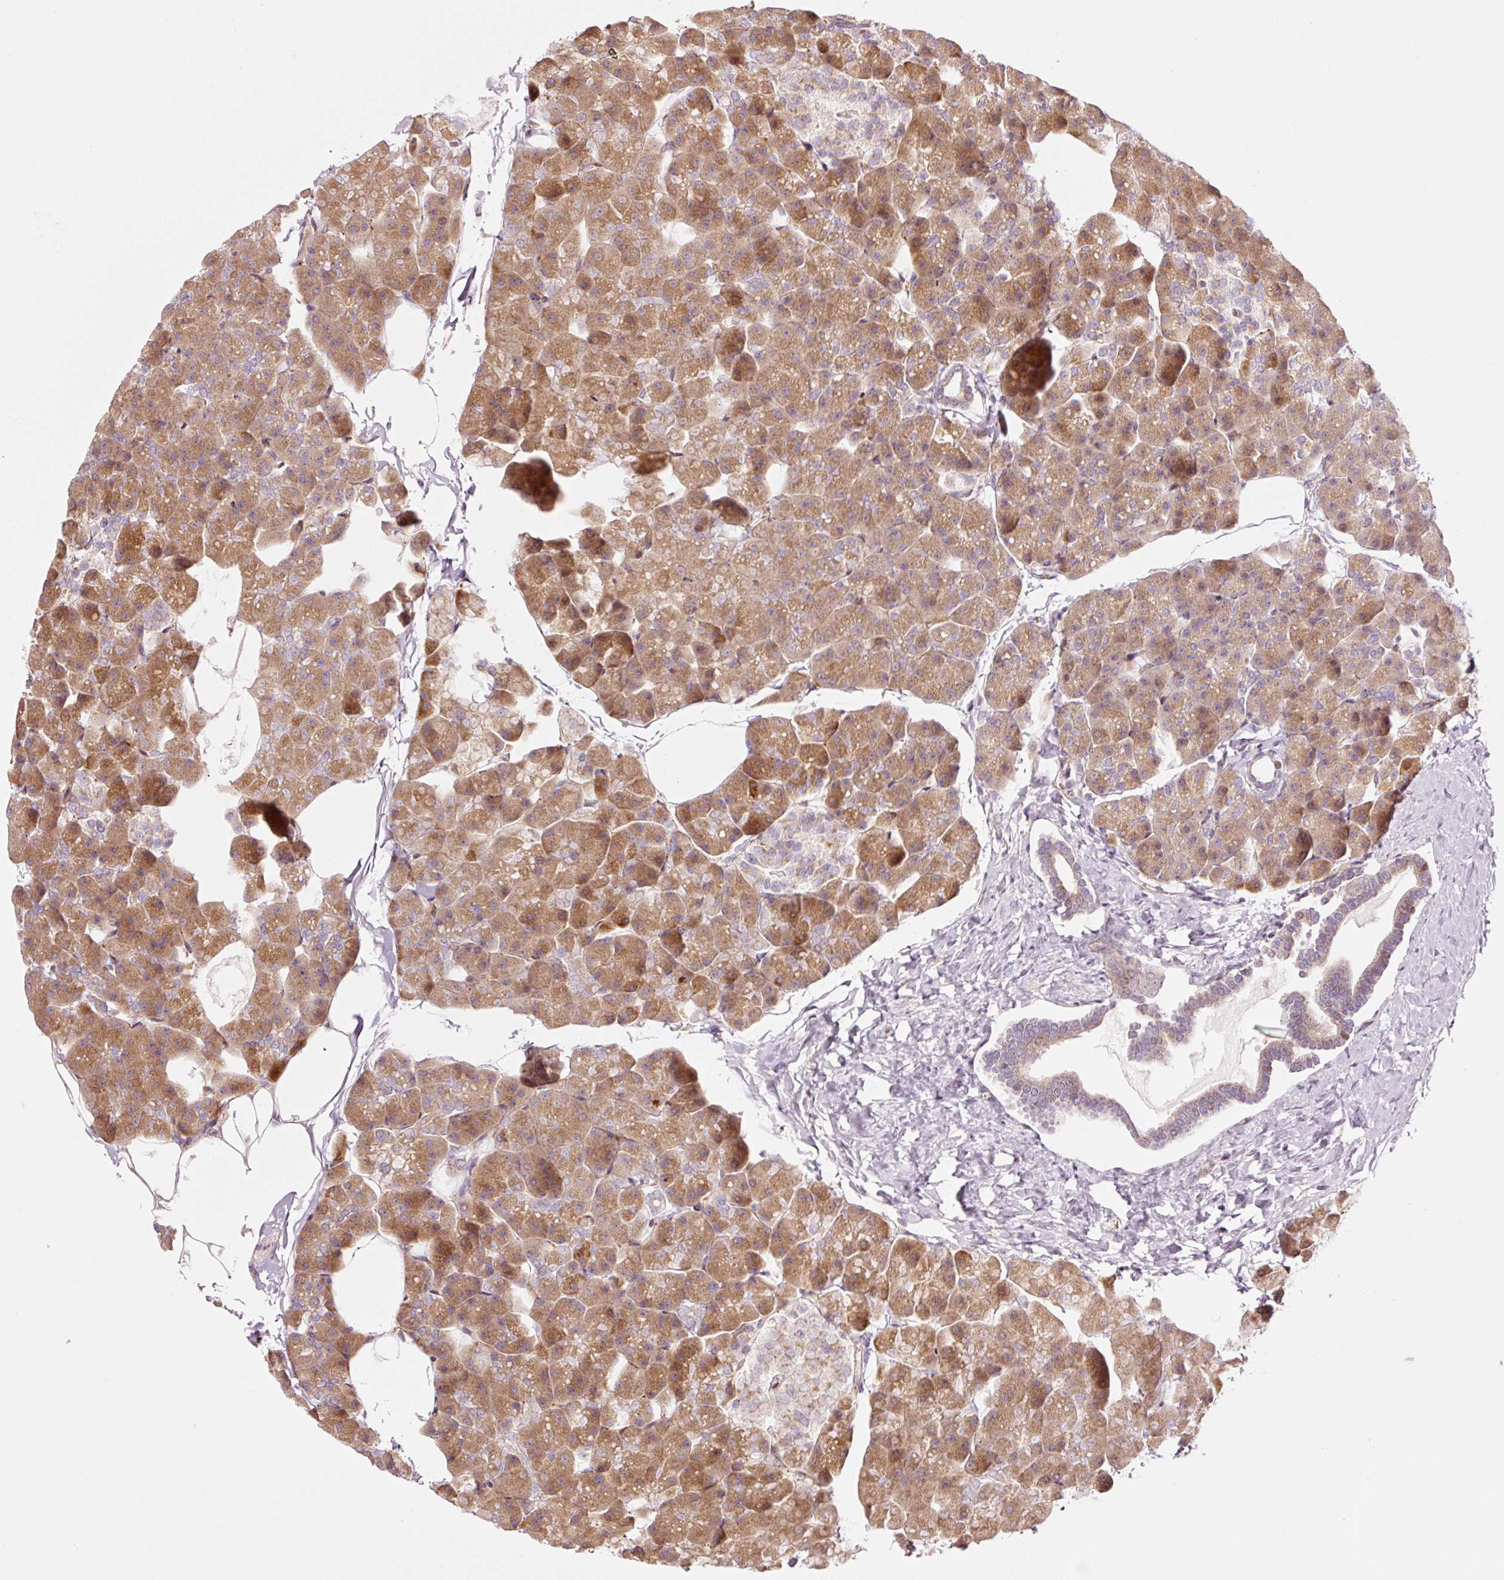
{"staining": {"intensity": "moderate", "quantity": ">75%", "location": "cytoplasmic/membranous,nuclear"}, "tissue": "pancreas", "cell_type": "Exocrine glandular cells", "image_type": "normal", "snomed": [{"axis": "morphology", "description": "Normal tissue, NOS"}, {"axis": "topography", "description": "Pancreas"}], "caption": "DAB immunohistochemical staining of benign human pancreas reveals moderate cytoplasmic/membranous,nuclear protein expression in about >75% of exocrine glandular cells. The staining was performed using DAB (3,3'-diaminobenzidine), with brown indicating positive protein expression. Nuclei are stained blue with hematoxylin.", "gene": "ANKRD20A1", "patient": {"sex": "male", "age": 35}}